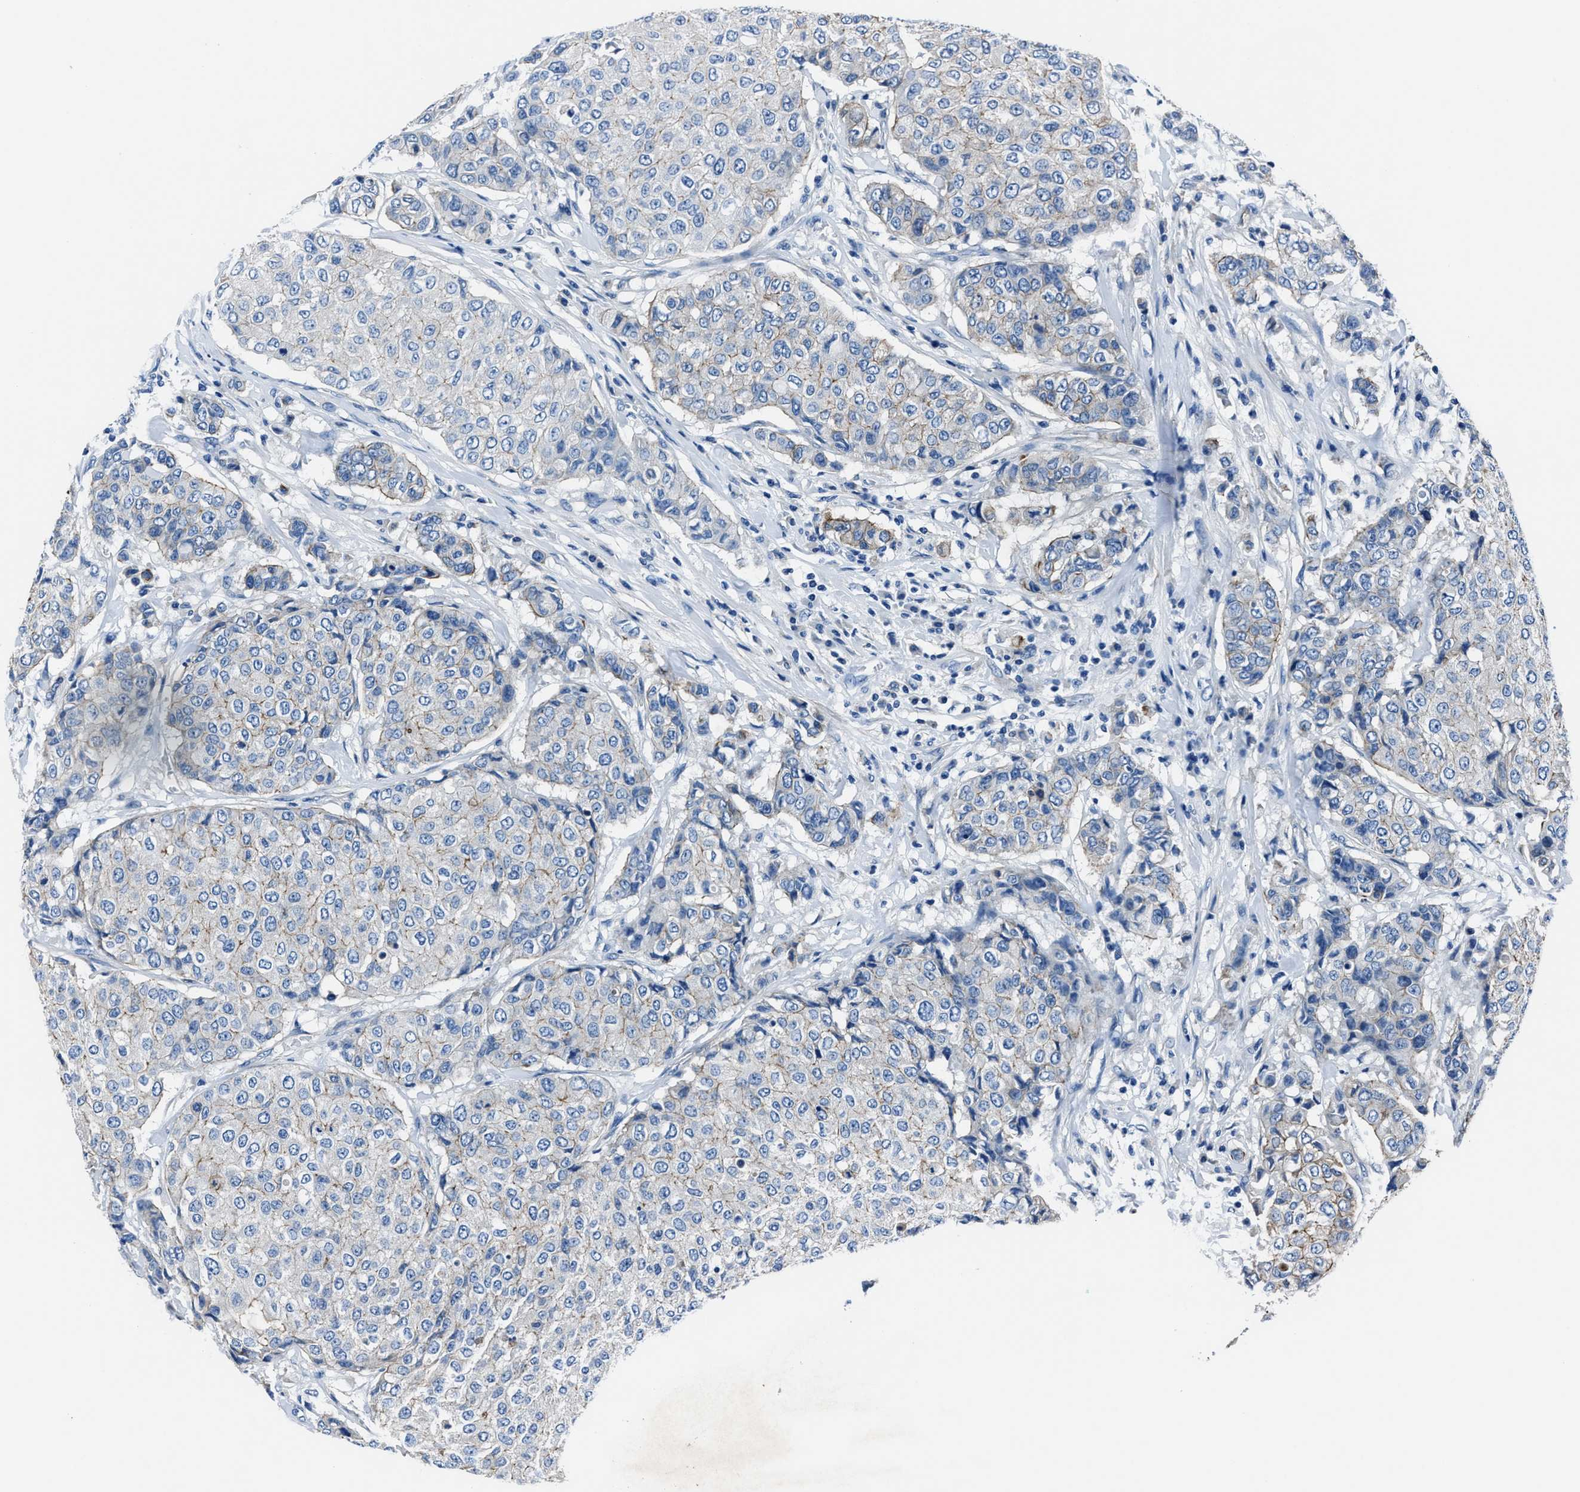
{"staining": {"intensity": "weak", "quantity": "<25%", "location": "cytoplasmic/membranous"}, "tissue": "breast cancer", "cell_type": "Tumor cells", "image_type": "cancer", "snomed": [{"axis": "morphology", "description": "Duct carcinoma"}, {"axis": "topography", "description": "Breast"}], "caption": "Tumor cells are negative for brown protein staining in intraductal carcinoma (breast).", "gene": "LMO7", "patient": {"sex": "female", "age": 27}}